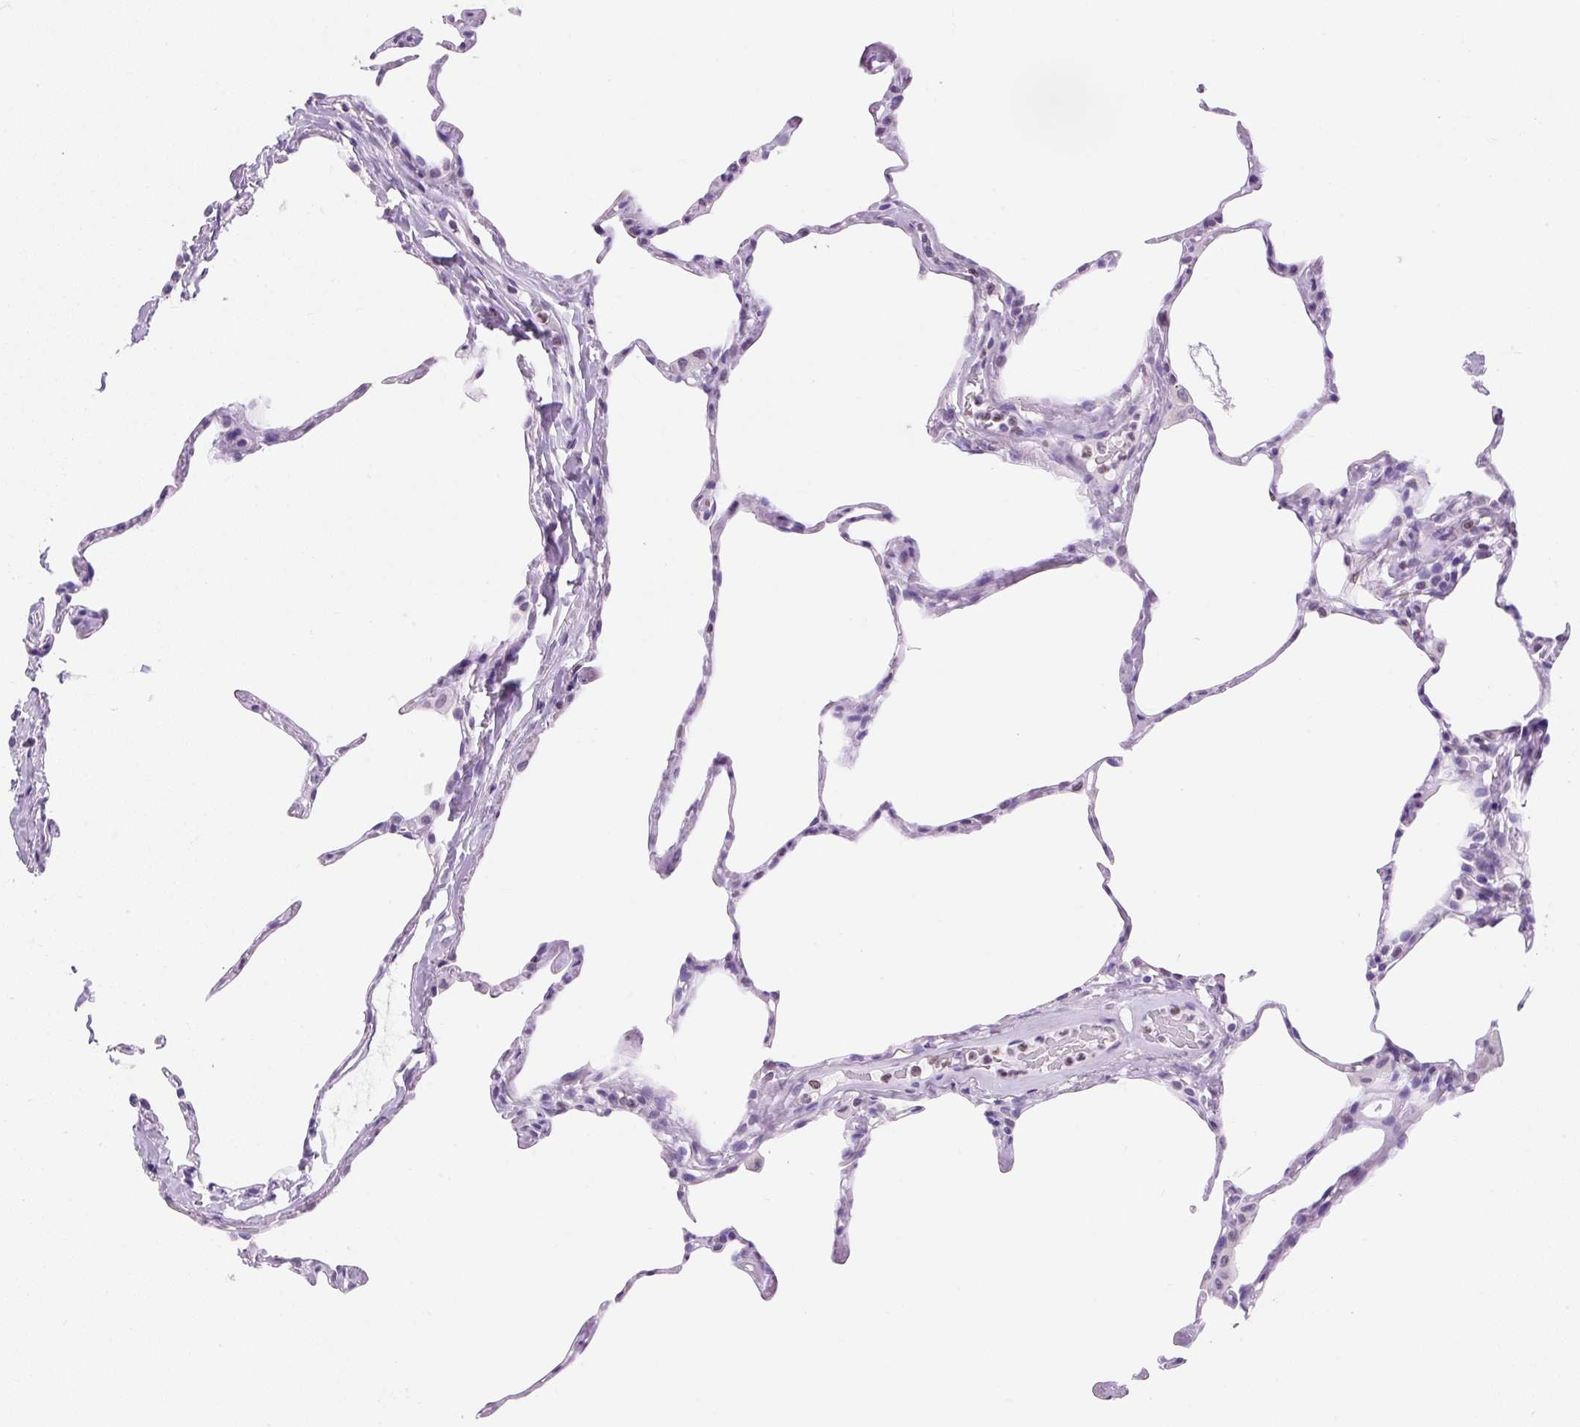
{"staining": {"intensity": "negative", "quantity": "none", "location": "none"}, "tissue": "lung", "cell_type": "Alveolar cells", "image_type": "normal", "snomed": [{"axis": "morphology", "description": "Normal tissue, NOS"}, {"axis": "topography", "description": "Lung"}], "caption": "Lung stained for a protein using immunohistochemistry (IHC) reveals no positivity alveolar cells.", "gene": "VPREB1", "patient": {"sex": "male", "age": 65}}